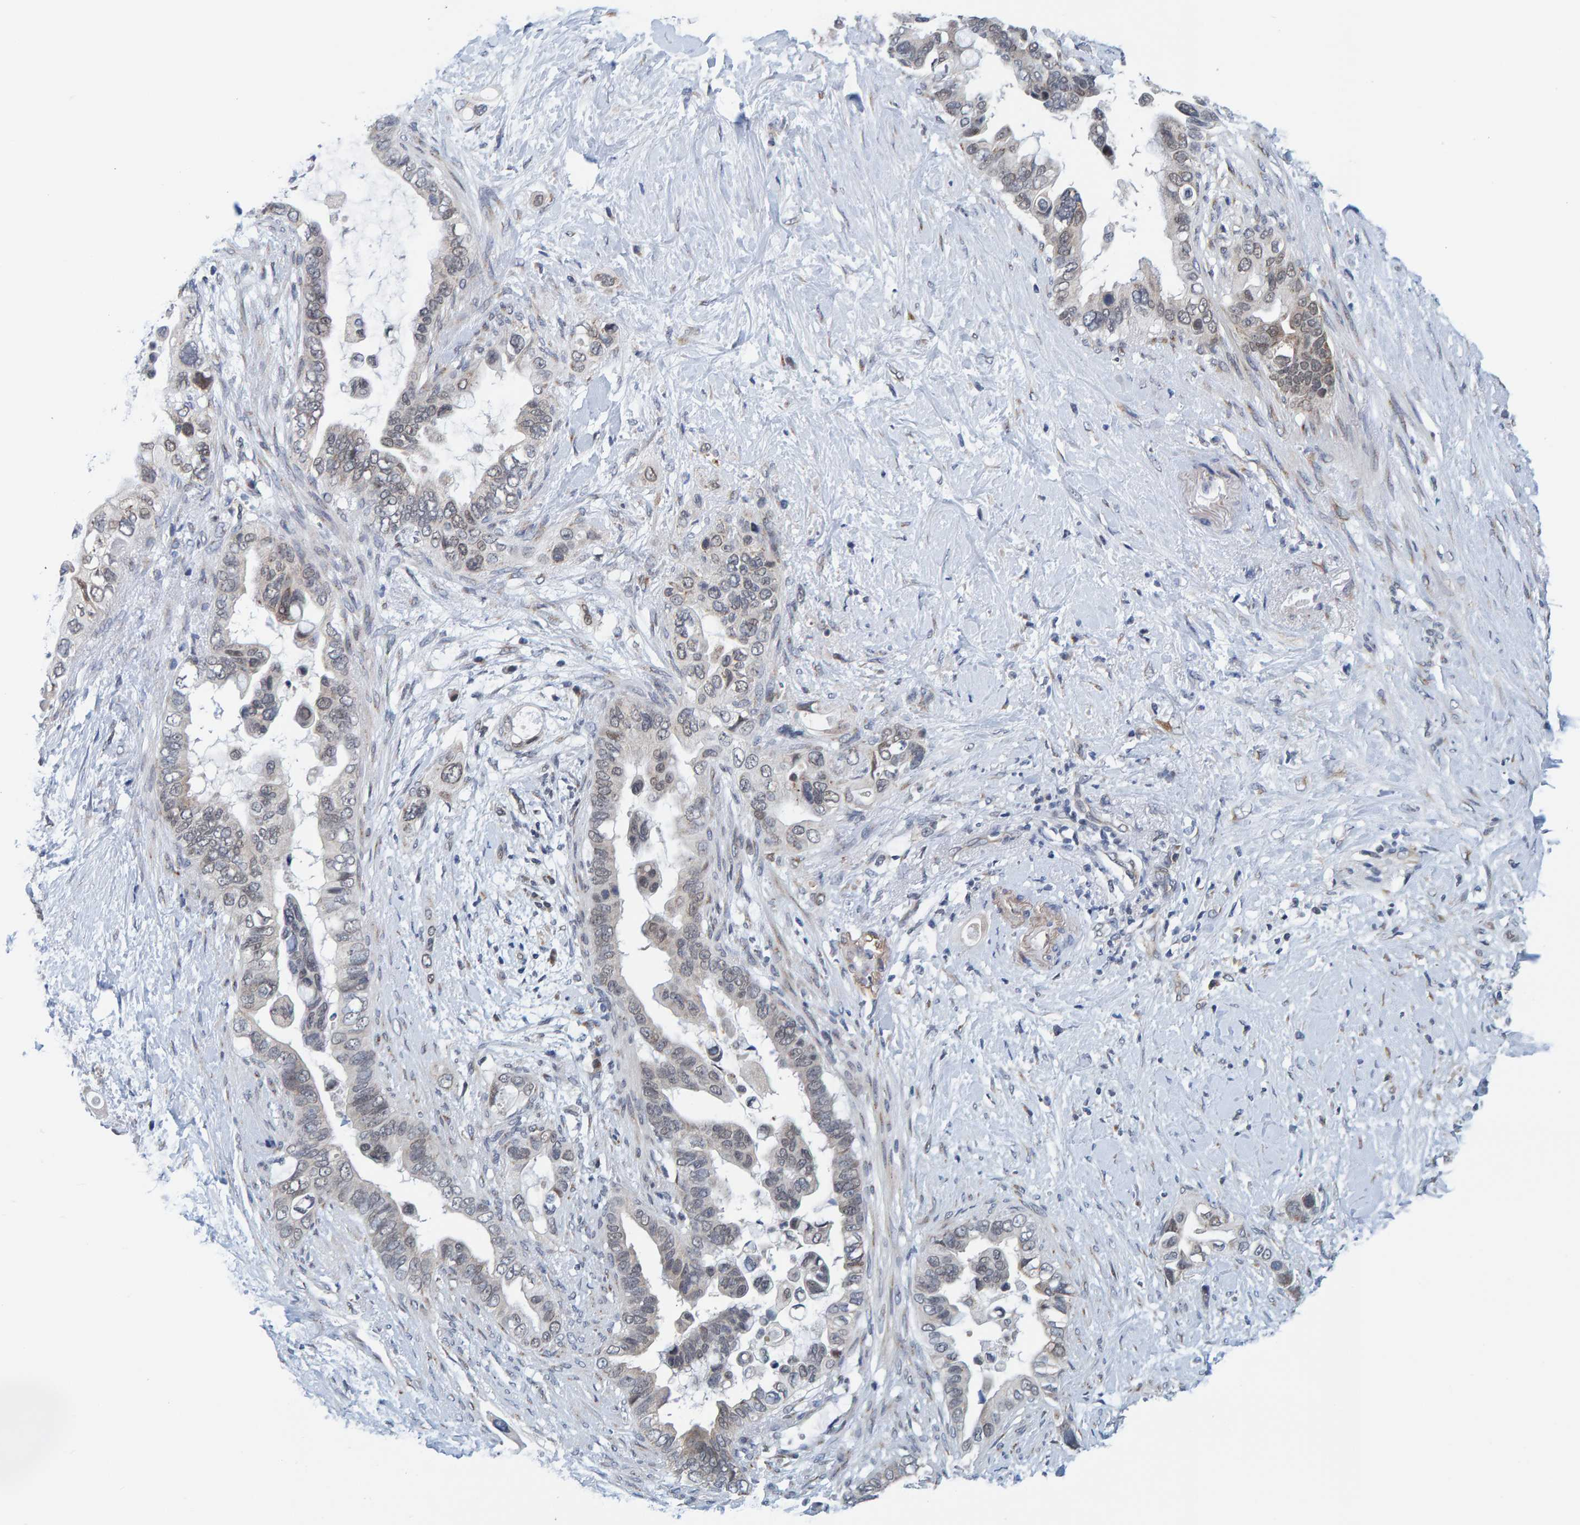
{"staining": {"intensity": "weak", "quantity": "<25%", "location": "cytoplasmic/membranous,nuclear"}, "tissue": "pancreatic cancer", "cell_type": "Tumor cells", "image_type": "cancer", "snomed": [{"axis": "morphology", "description": "Adenocarcinoma, NOS"}, {"axis": "topography", "description": "Pancreas"}], "caption": "IHC photomicrograph of neoplastic tissue: pancreatic cancer (adenocarcinoma) stained with DAB shows no significant protein positivity in tumor cells. (Immunohistochemistry (ihc), brightfield microscopy, high magnification).", "gene": "SCRN2", "patient": {"sex": "female", "age": 56}}